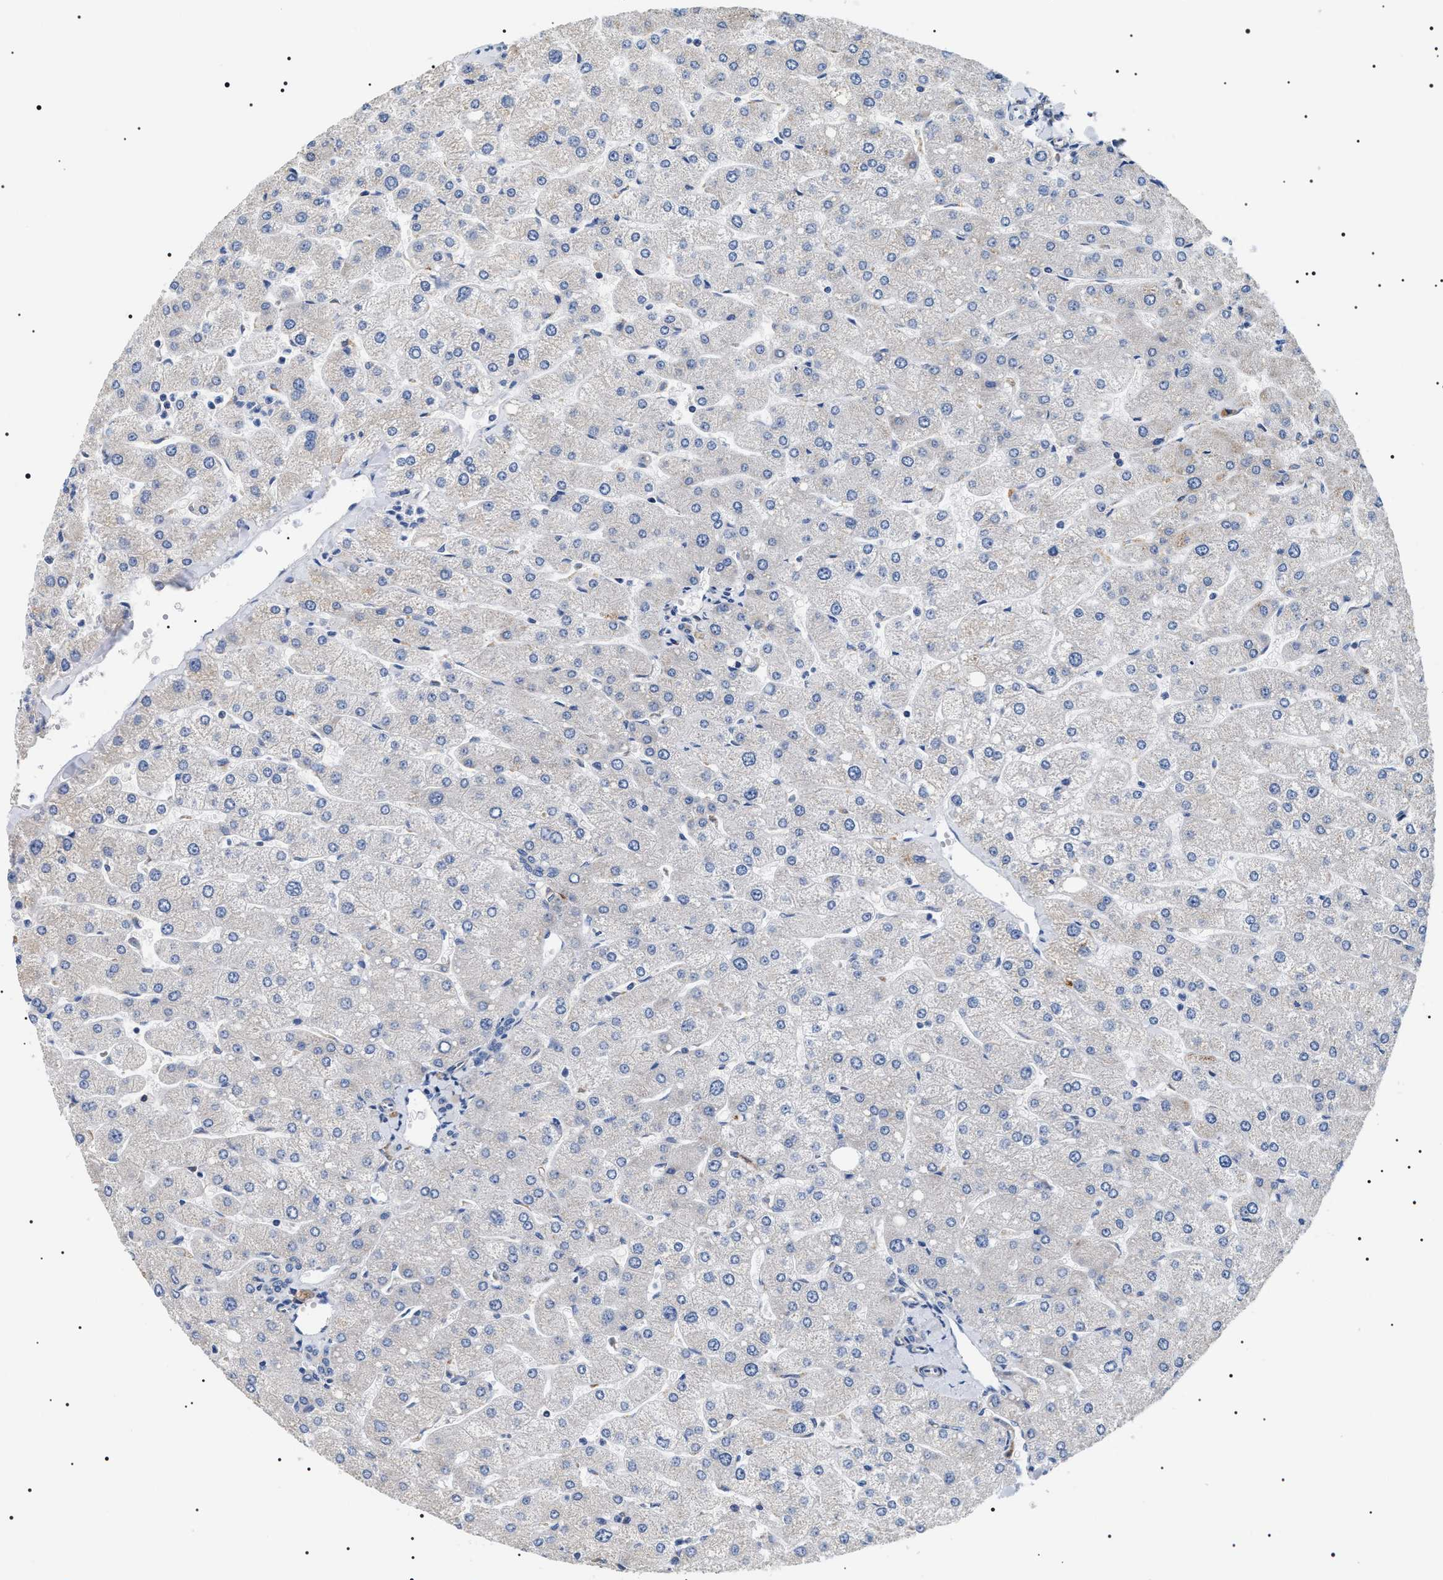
{"staining": {"intensity": "negative", "quantity": "none", "location": "none"}, "tissue": "liver", "cell_type": "Cholangiocytes", "image_type": "normal", "snomed": [{"axis": "morphology", "description": "Normal tissue, NOS"}, {"axis": "topography", "description": "Liver"}], "caption": "The image shows no significant positivity in cholangiocytes of liver.", "gene": "TMEM222", "patient": {"sex": "male", "age": 55}}